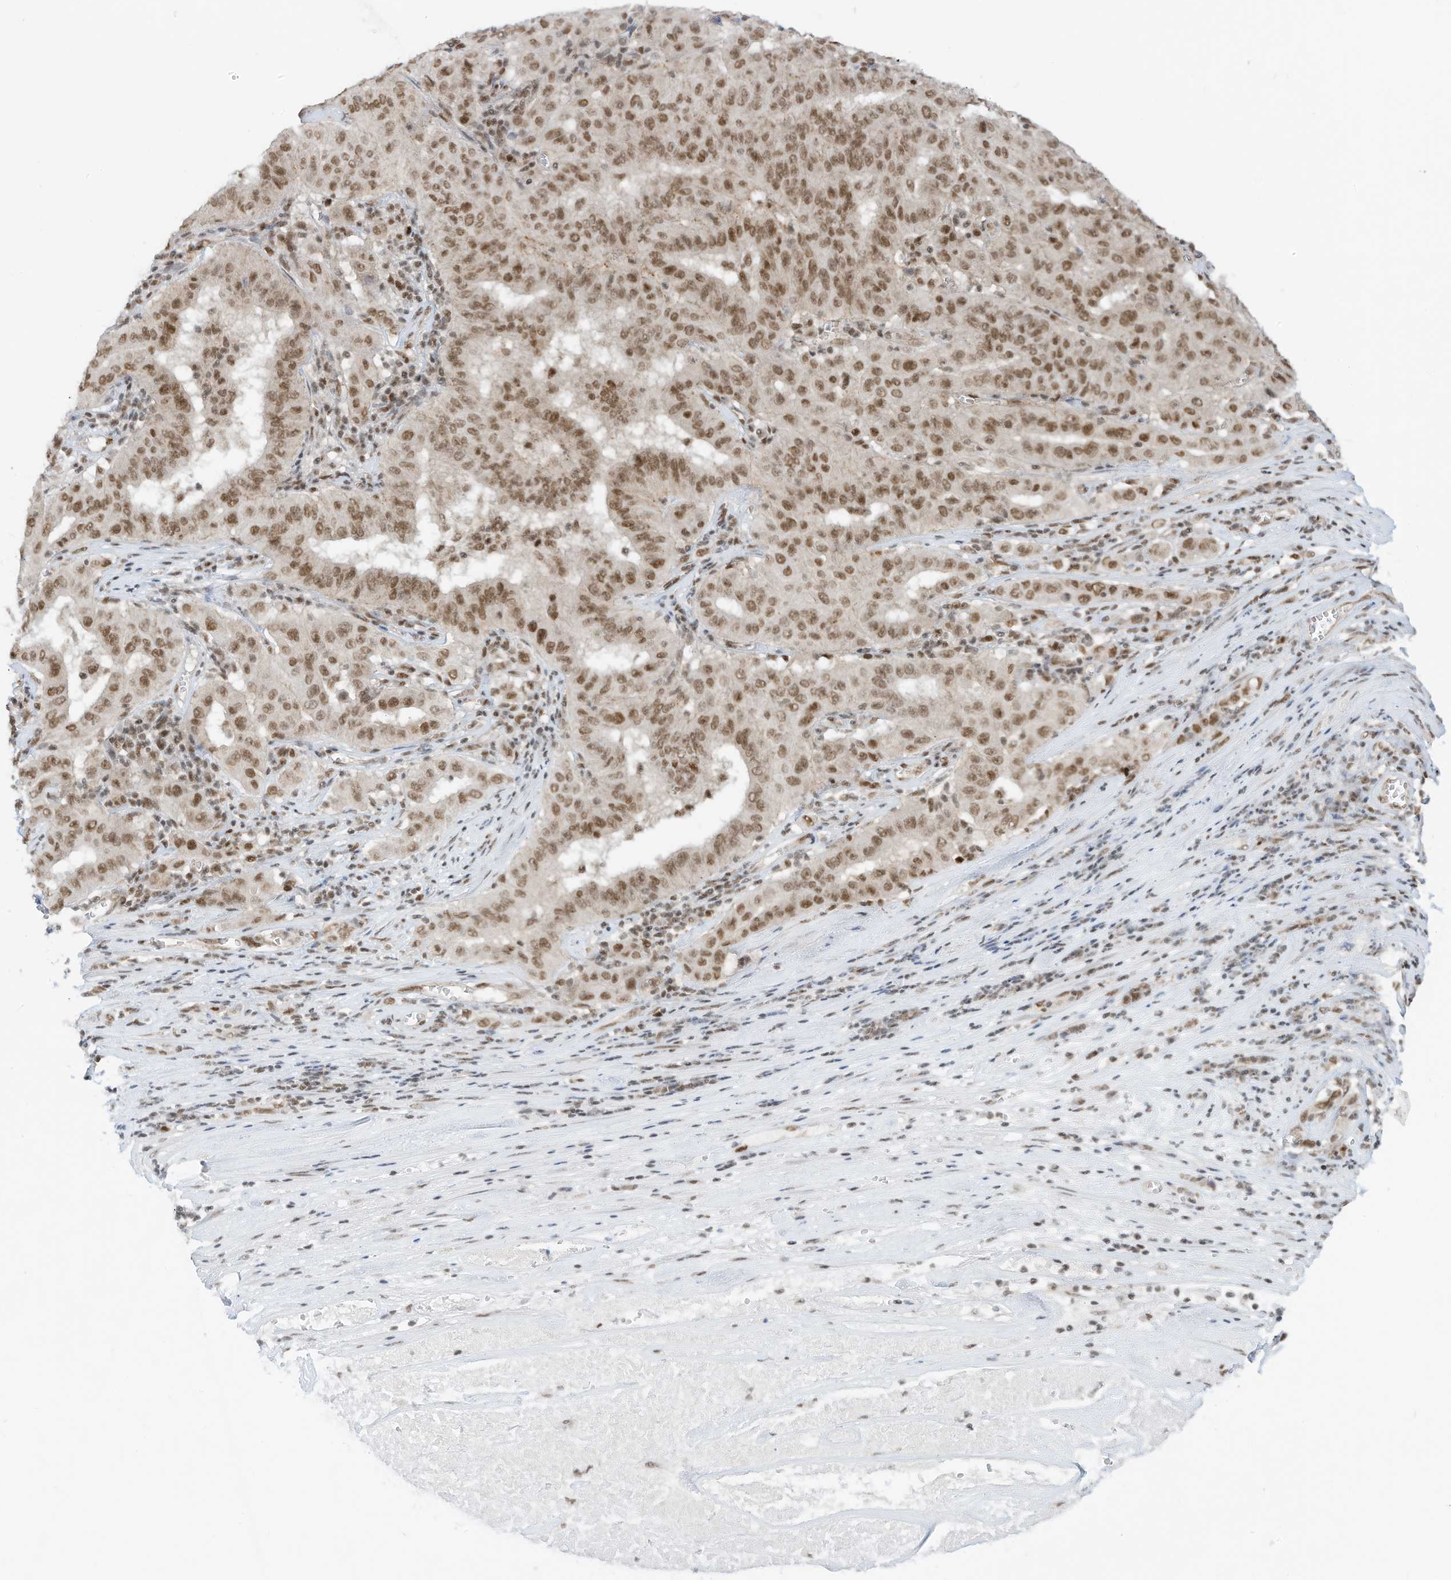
{"staining": {"intensity": "moderate", "quantity": ">75%", "location": "nuclear"}, "tissue": "pancreatic cancer", "cell_type": "Tumor cells", "image_type": "cancer", "snomed": [{"axis": "morphology", "description": "Adenocarcinoma, NOS"}, {"axis": "topography", "description": "Pancreas"}], "caption": "Tumor cells reveal medium levels of moderate nuclear positivity in approximately >75% of cells in human pancreatic cancer (adenocarcinoma).", "gene": "AURKAIP1", "patient": {"sex": "male", "age": 63}}